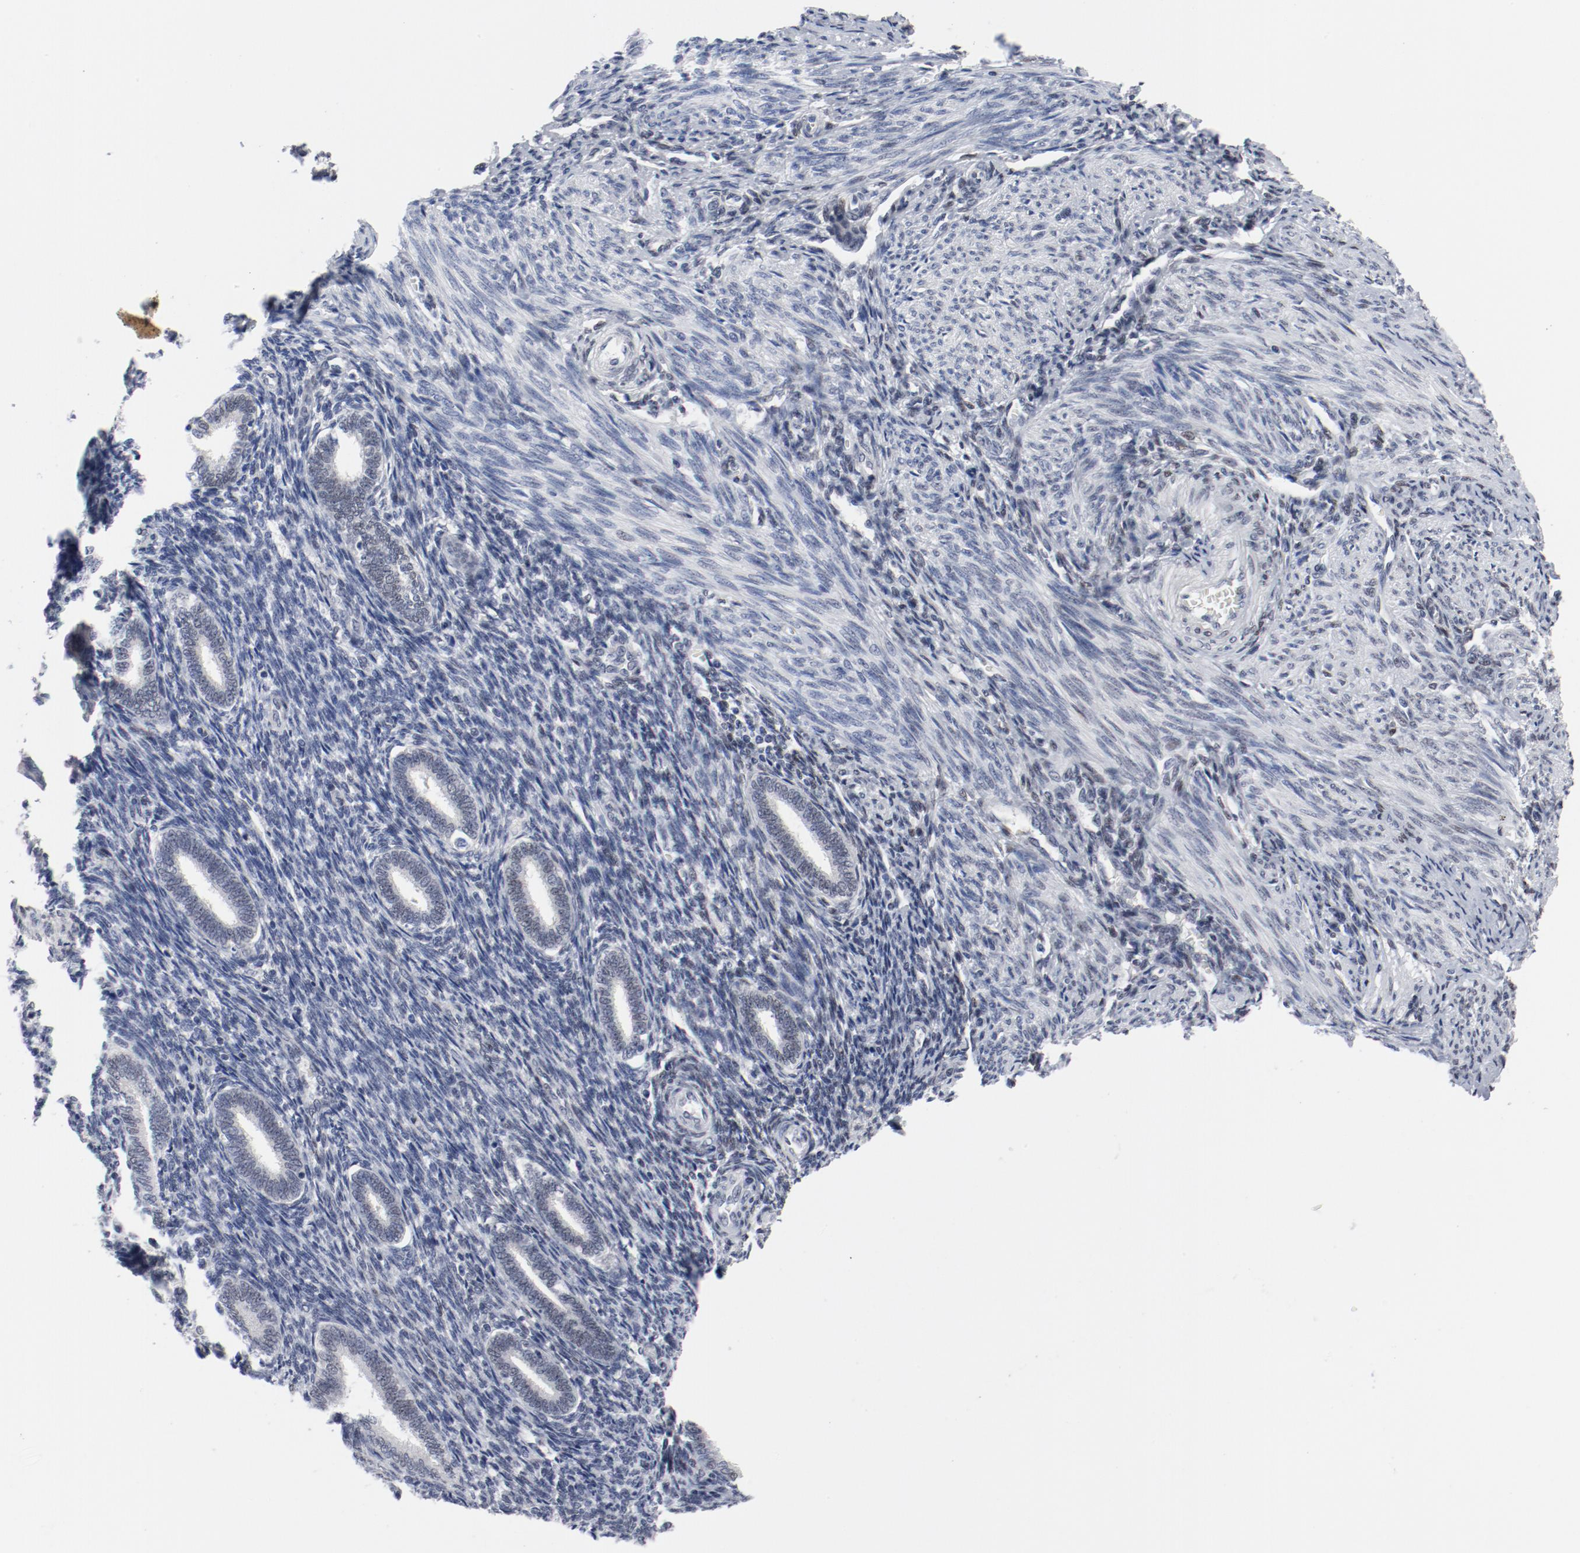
{"staining": {"intensity": "strong", "quantity": ">75%", "location": "nuclear"}, "tissue": "endometrium", "cell_type": "Cells in endometrial stroma", "image_type": "normal", "snomed": [{"axis": "morphology", "description": "Normal tissue, NOS"}, {"axis": "topography", "description": "Endometrium"}], "caption": "Immunohistochemistry of unremarkable endometrium shows high levels of strong nuclear expression in approximately >75% of cells in endometrial stroma.", "gene": "ARNT", "patient": {"sex": "female", "age": 27}}